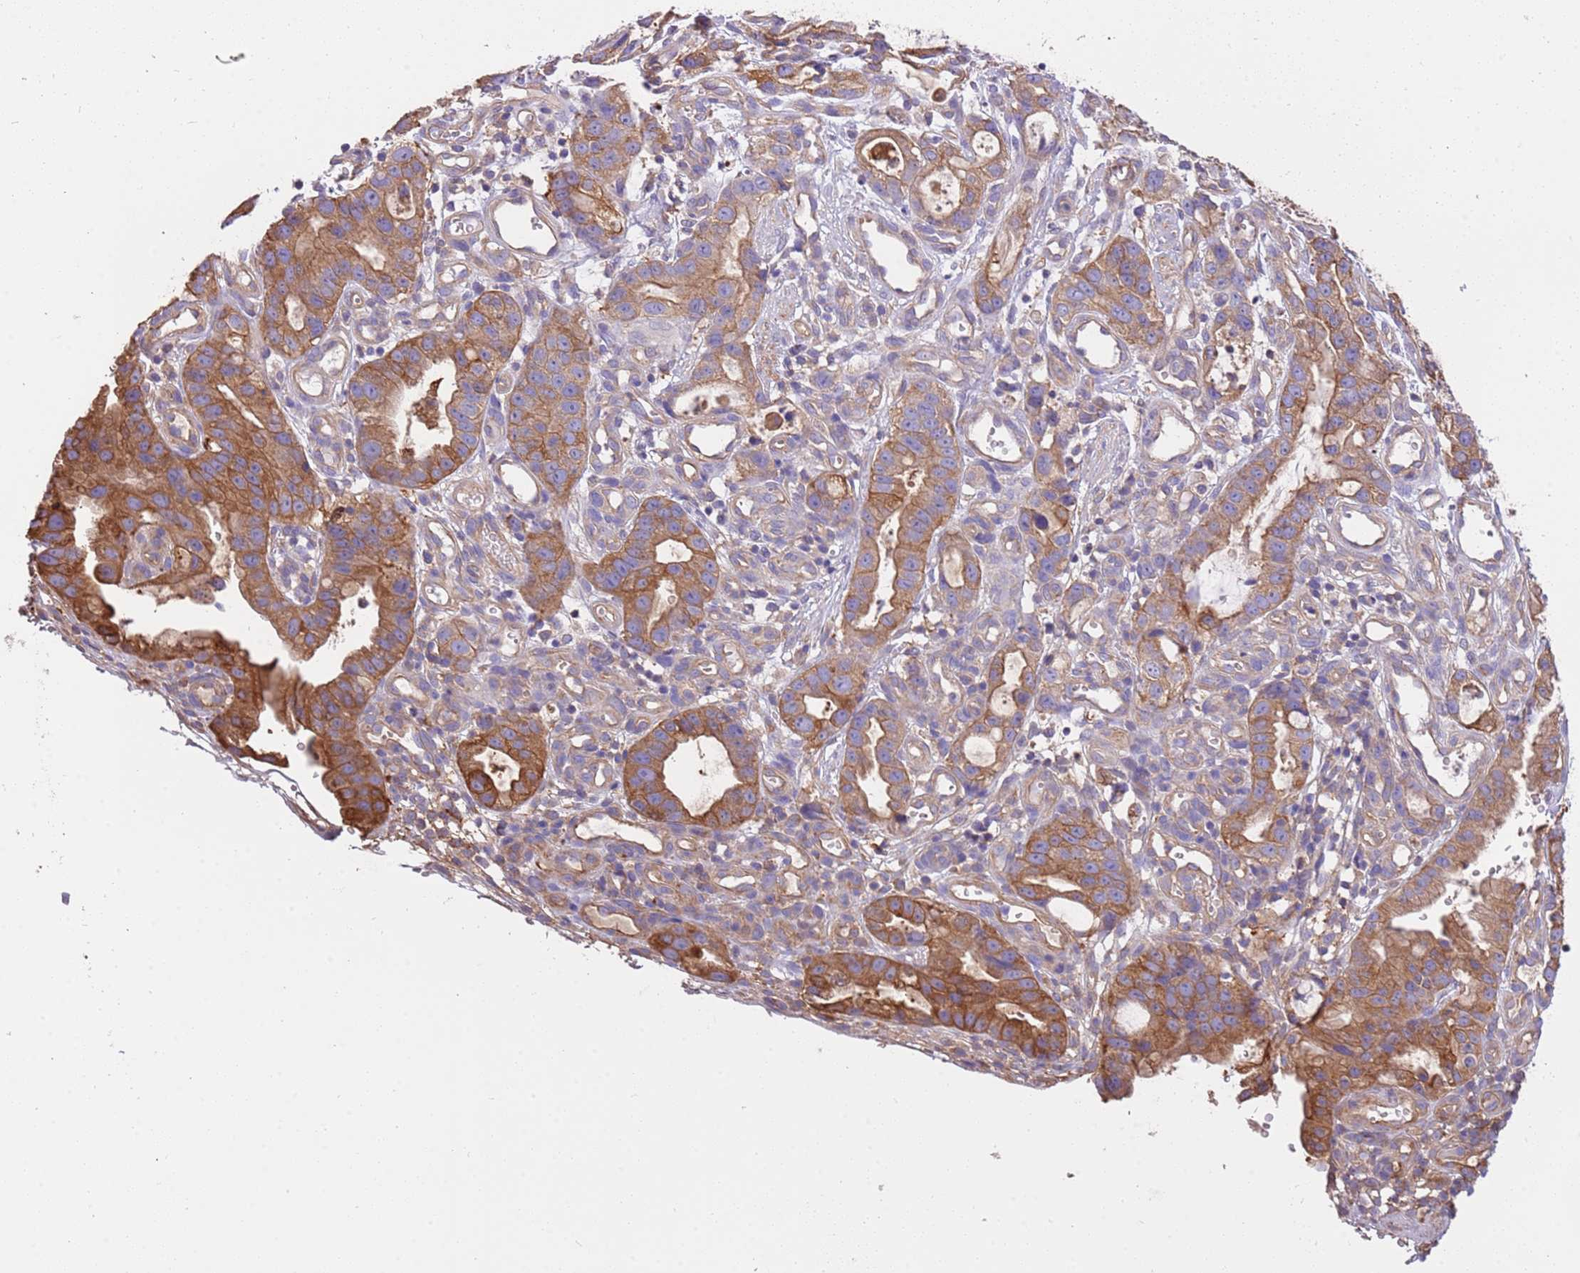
{"staining": {"intensity": "strong", "quantity": ">75%", "location": "cytoplasmic/membranous"}, "tissue": "stomach cancer", "cell_type": "Tumor cells", "image_type": "cancer", "snomed": [{"axis": "morphology", "description": "Adenocarcinoma, NOS"}, {"axis": "topography", "description": "Stomach"}], "caption": "The photomicrograph shows a brown stain indicating the presence of a protein in the cytoplasmic/membranous of tumor cells in adenocarcinoma (stomach).", "gene": "NAALADL1", "patient": {"sex": "male", "age": 55}}